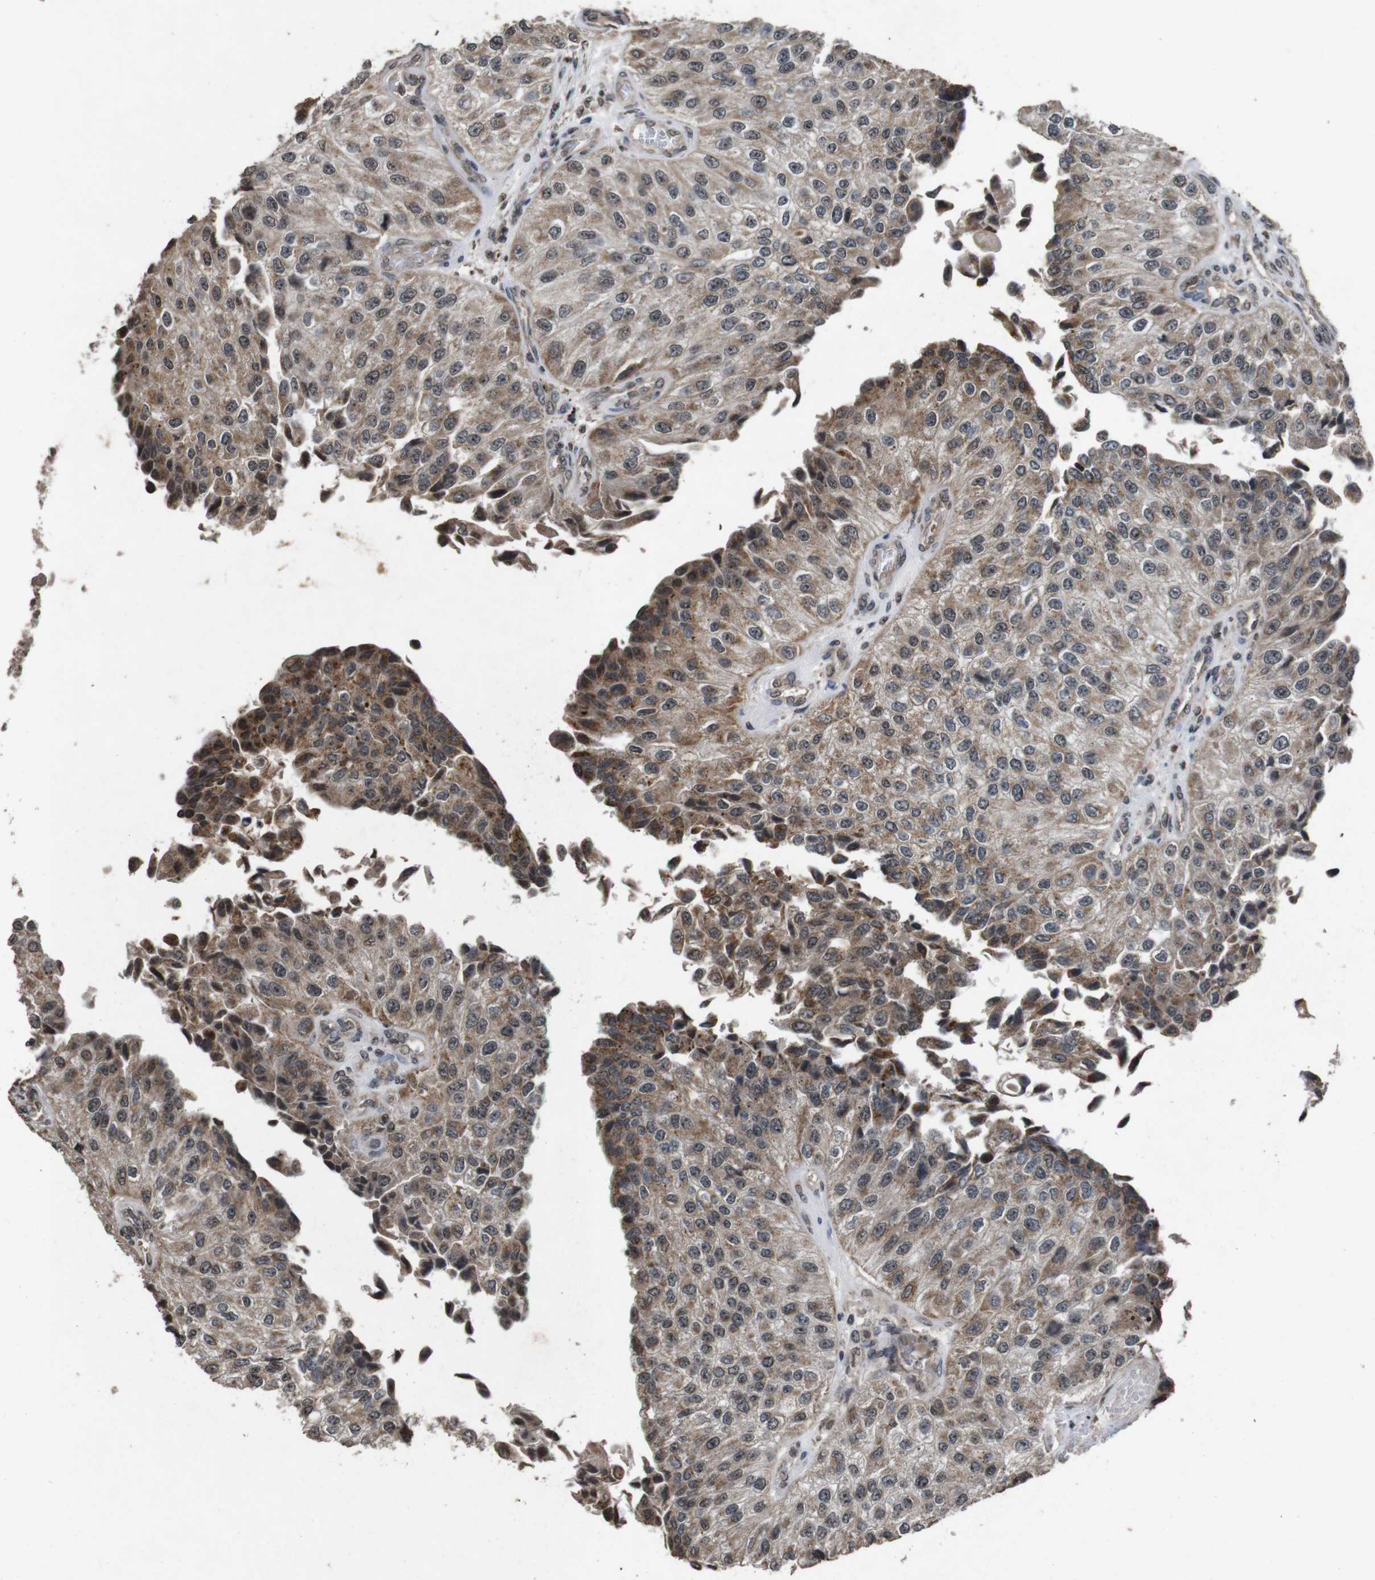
{"staining": {"intensity": "moderate", "quantity": ">75%", "location": "cytoplasmic/membranous,nuclear"}, "tissue": "urothelial cancer", "cell_type": "Tumor cells", "image_type": "cancer", "snomed": [{"axis": "morphology", "description": "Urothelial carcinoma, High grade"}, {"axis": "topography", "description": "Kidney"}, {"axis": "topography", "description": "Urinary bladder"}], "caption": "Urothelial cancer tissue exhibits moderate cytoplasmic/membranous and nuclear positivity in about >75% of tumor cells", "gene": "SORL1", "patient": {"sex": "male", "age": 77}}